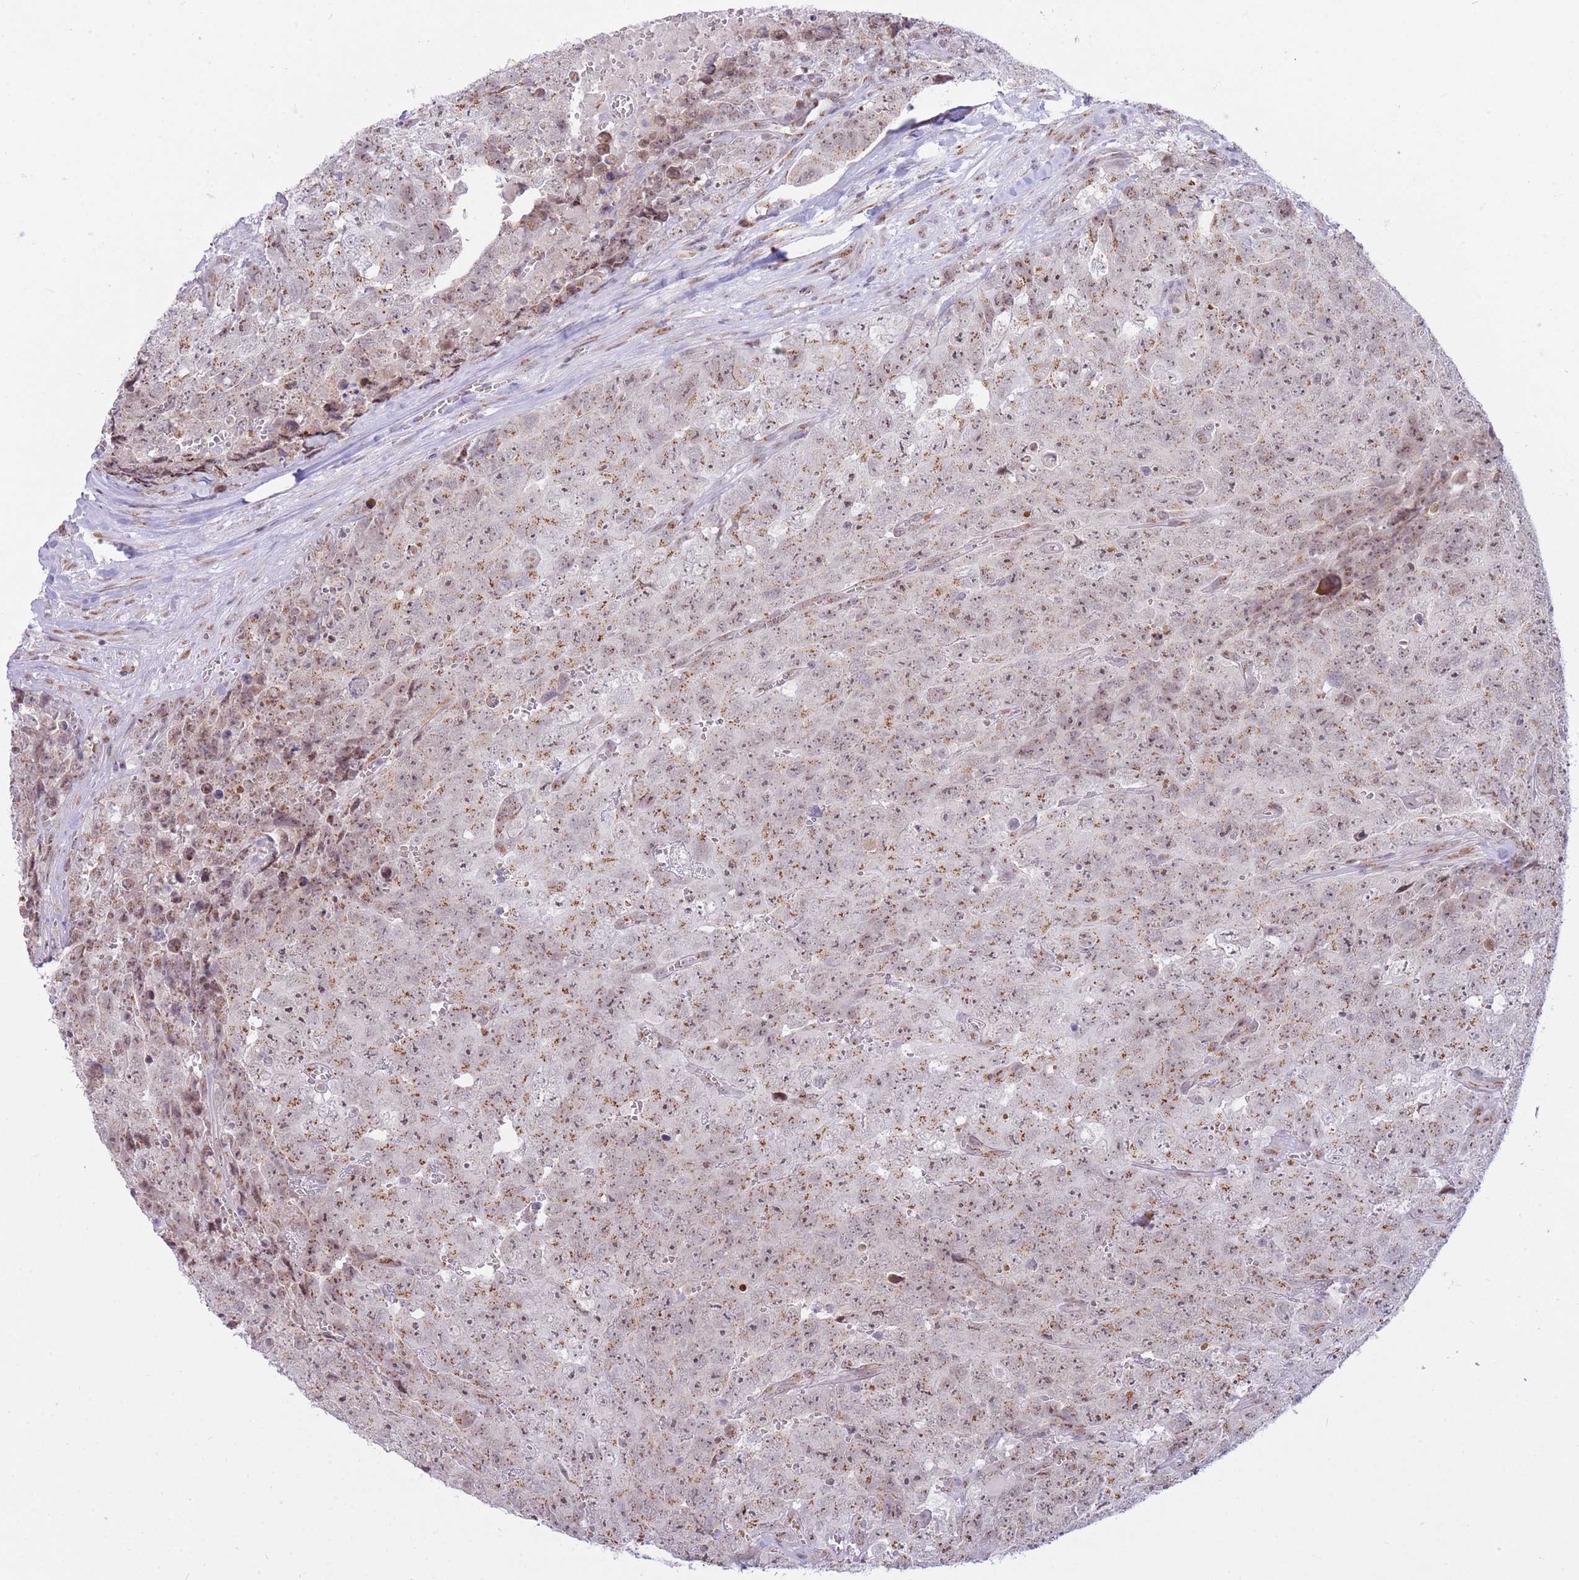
{"staining": {"intensity": "moderate", "quantity": ">75%", "location": "cytoplasmic/membranous"}, "tissue": "testis cancer", "cell_type": "Tumor cells", "image_type": "cancer", "snomed": [{"axis": "morphology", "description": "Seminoma, NOS"}, {"axis": "morphology", "description": "Teratoma, malignant, NOS"}, {"axis": "topography", "description": "Testis"}], "caption": "This is an image of immunohistochemistry staining of testis cancer (teratoma (malignant)), which shows moderate staining in the cytoplasmic/membranous of tumor cells.", "gene": "INO80C", "patient": {"sex": "male", "age": 34}}